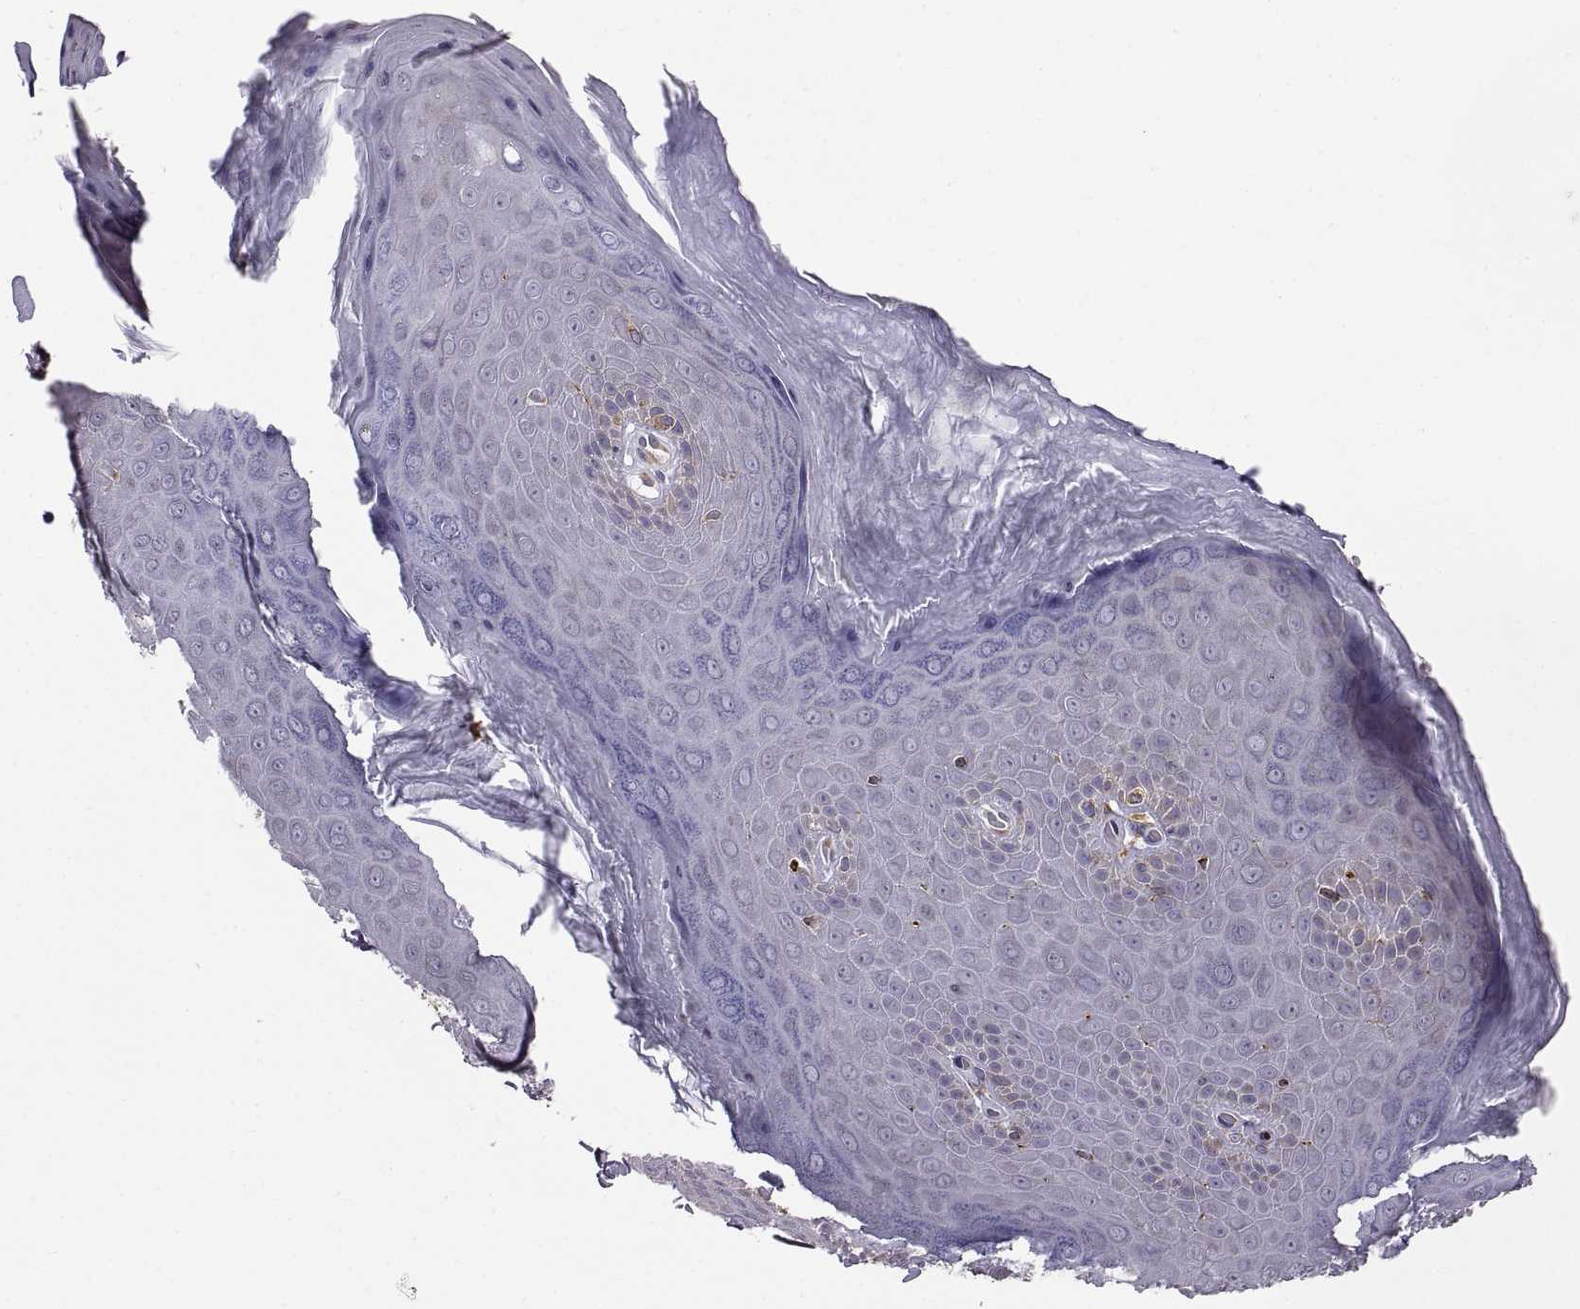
{"staining": {"intensity": "negative", "quantity": "none", "location": "none"}, "tissue": "skin", "cell_type": "Epidermal cells", "image_type": "normal", "snomed": [{"axis": "morphology", "description": "Normal tissue, NOS"}, {"axis": "topography", "description": "Anal"}], "caption": "High power microscopy photomicrograph of an immunohistochemistry (IHC) image of benign skin, revealing no significant staining in epidermal cells.", "gene": "PLEKHB2", "patient": {"sex": "male", "age": 53}}